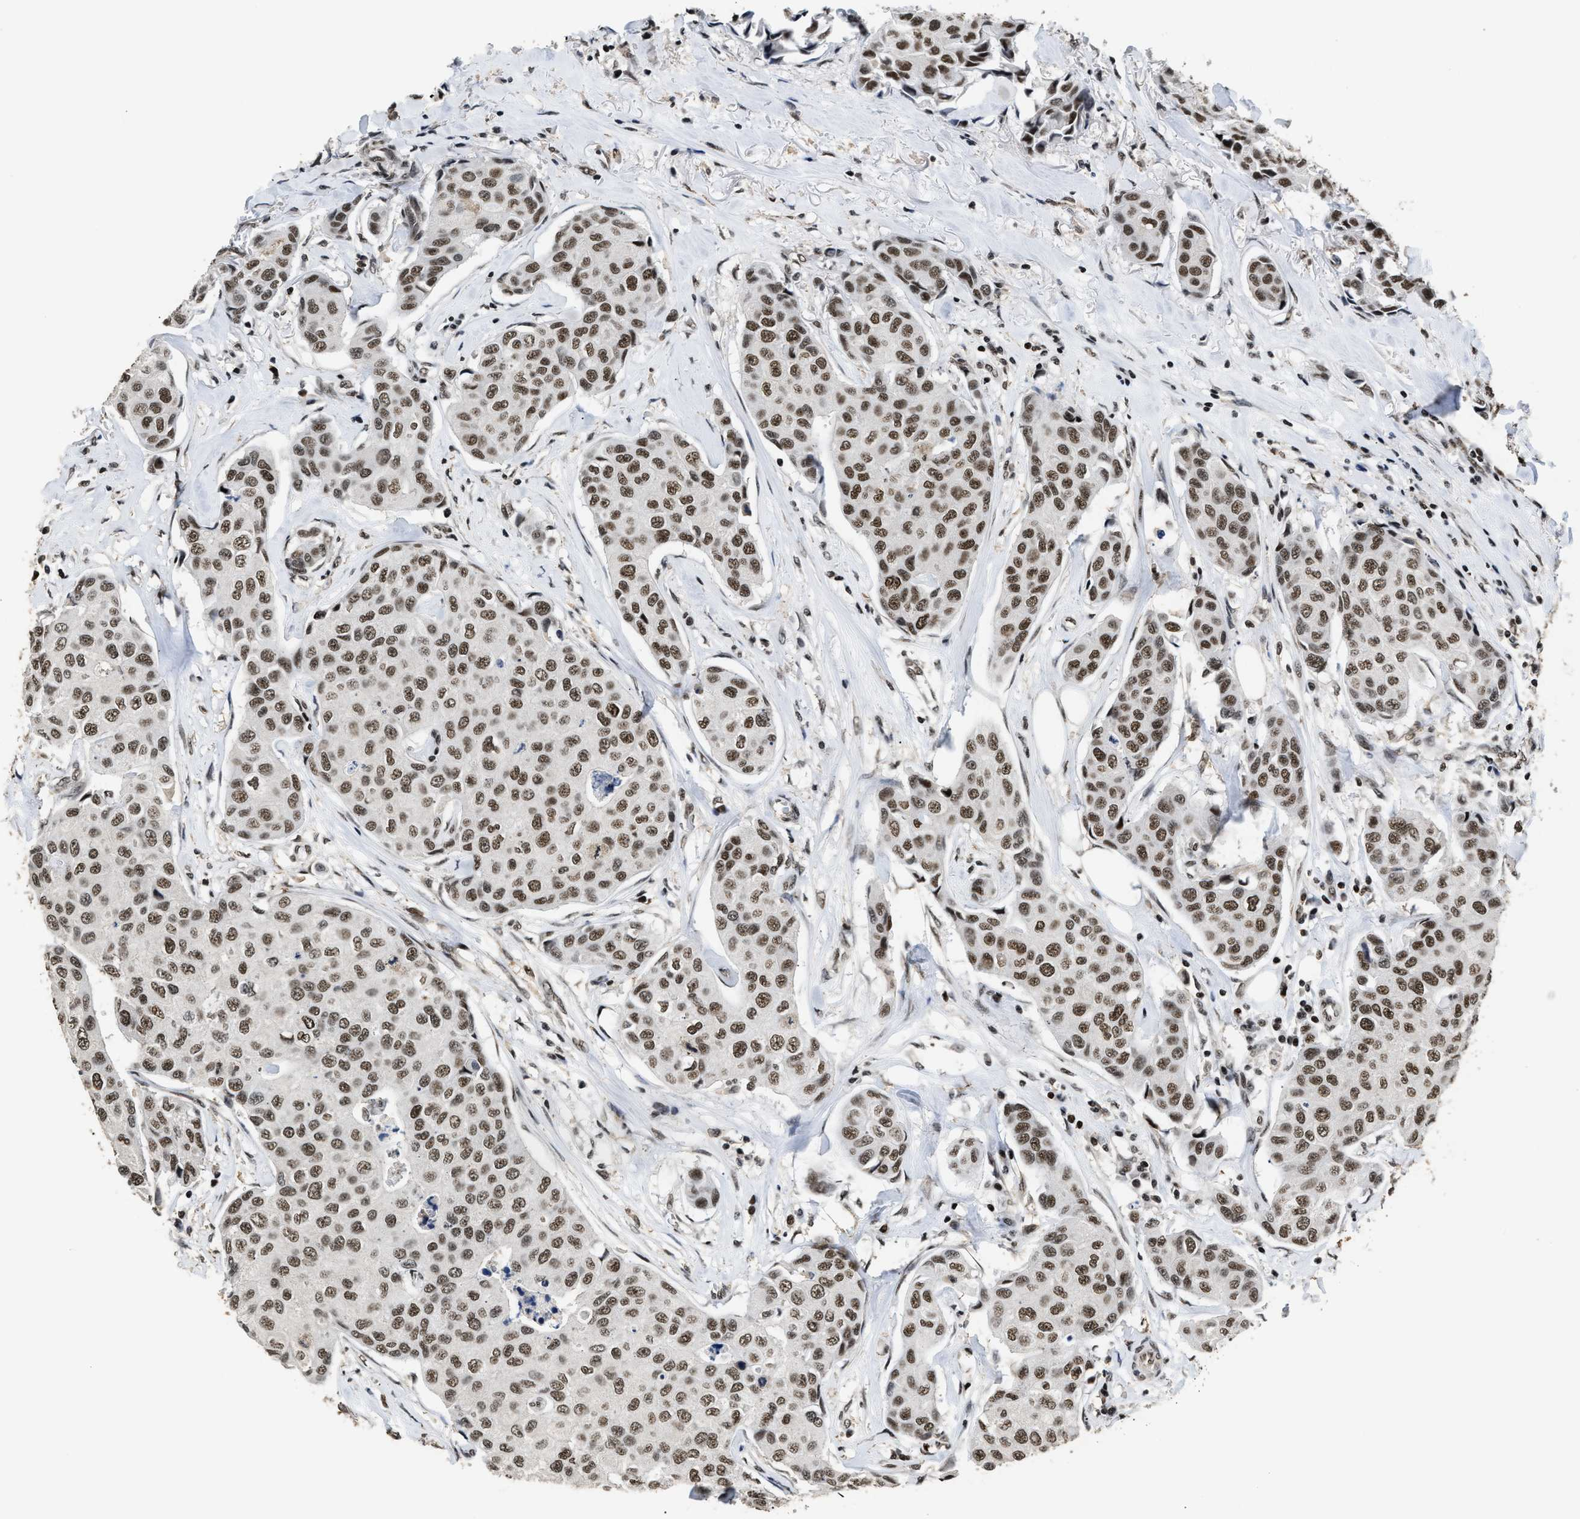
{"staining": {"intensity": "moderate", "quantity": ">75%", "location": "nuclear"}, "tissue": "breast cancer", "cell_type": "Tumor cells", "image_type": "cancer", "snomed": [{"axis": "morphology", "description": "Duct carcinoma"}, {"axis": "topography", "description": "Breast"}], "caption": "Immunohistochemical staining of human breast cancer (infiltrating ductal carcinoma) shows moderate nuclear protein expression in approximately >75% of tumor cells.", "gene": "RAD21", "patient": {"sex": "female", "age": 80}}